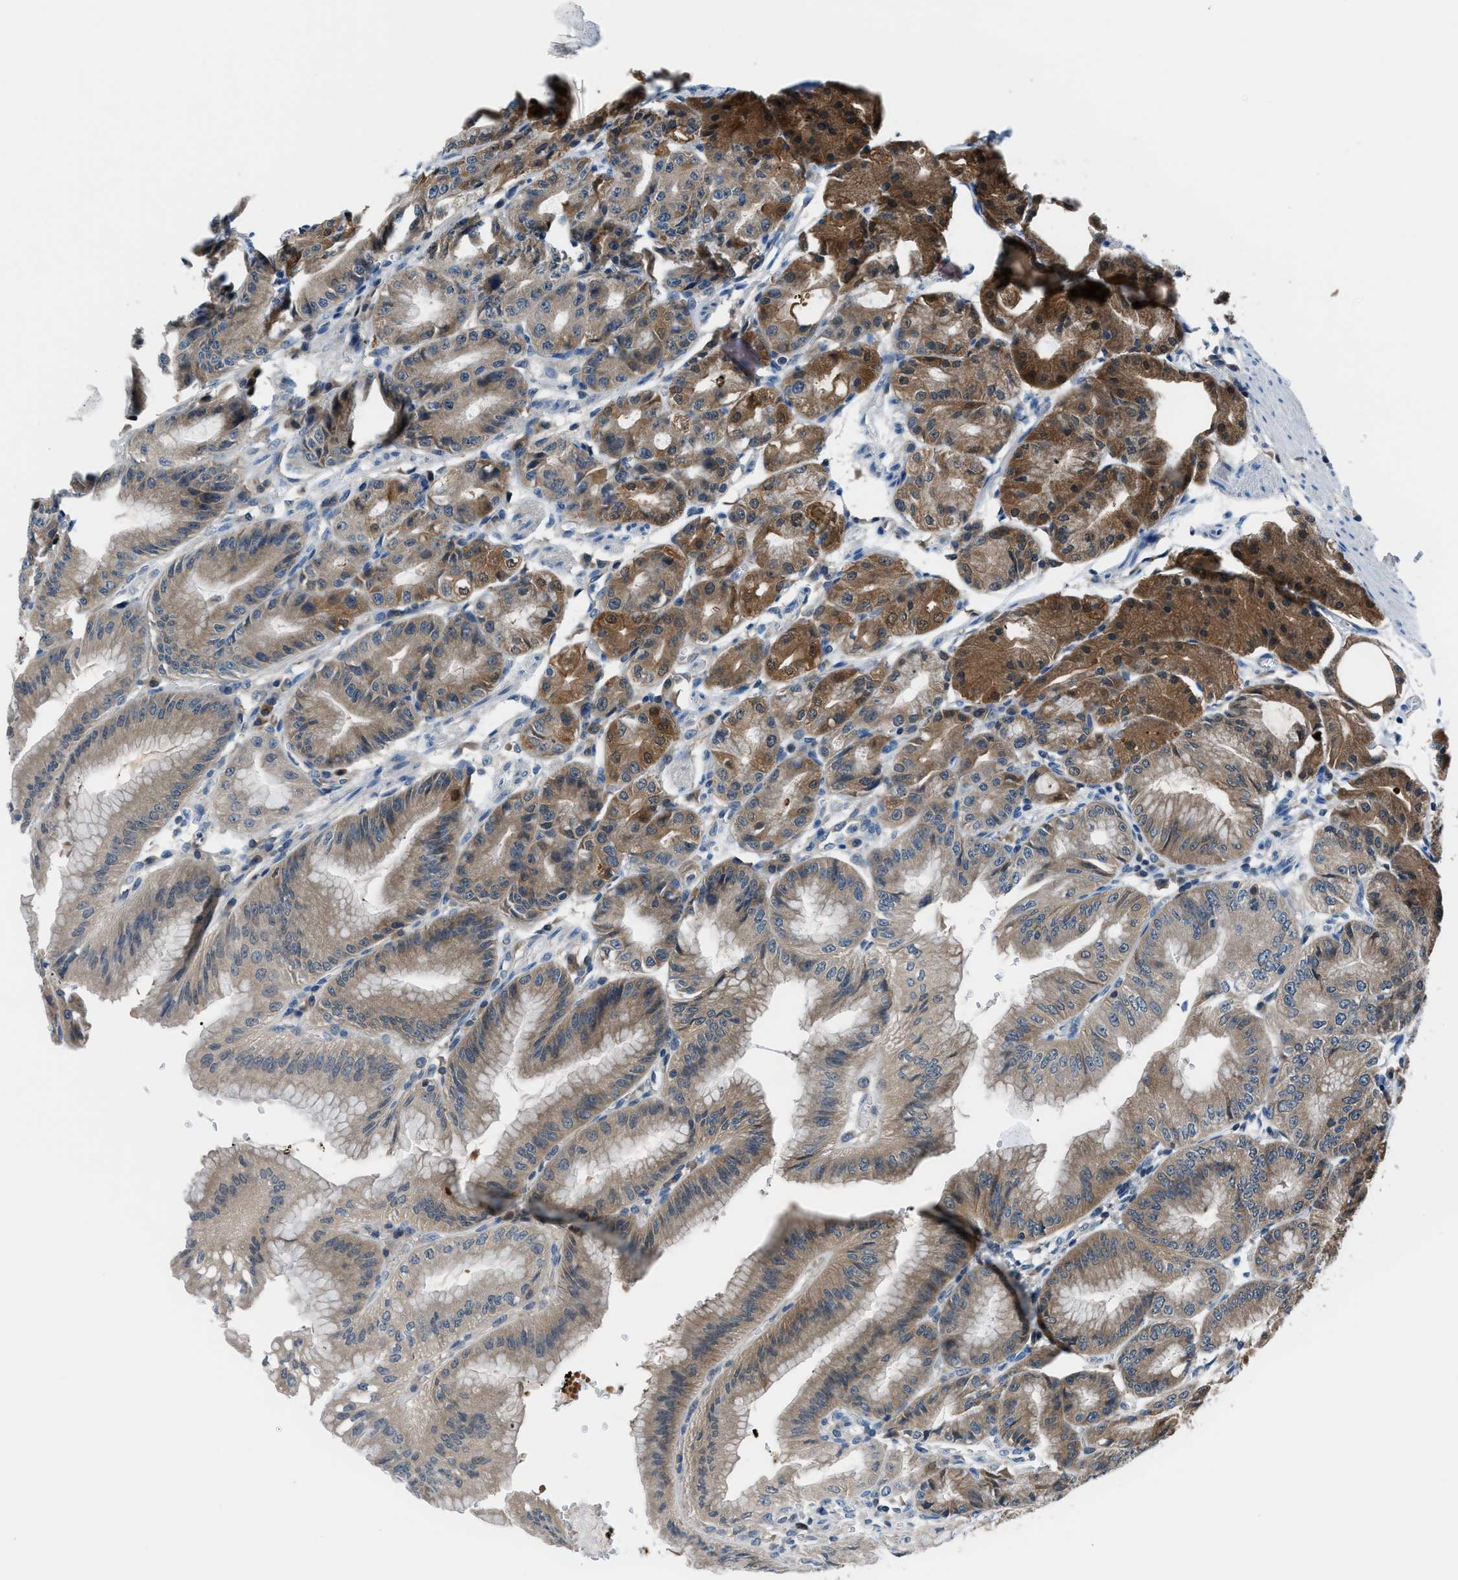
{"staining": {"intensity": "strong", "quantity": ">75%", "location": "cytoplasmic/membranous"}, "tissue": "stomach", "cell_type": "Glandular cells", "image_type": "normal", "snomed": [{"axis": "morphology", "description": "Normal tissue, NOS"}, {"axis": "topography", "description": "Stomach, lower"}], "caption": "Glandular cells reveal high levels of strong cytoplasmic/membranous staining in about >75% of cells in unremarkable human stomach. (IHC, brightfield microscopy, high magnification).", "gene": "ACP1", "patient": {"sex": "male", "age": 71}}